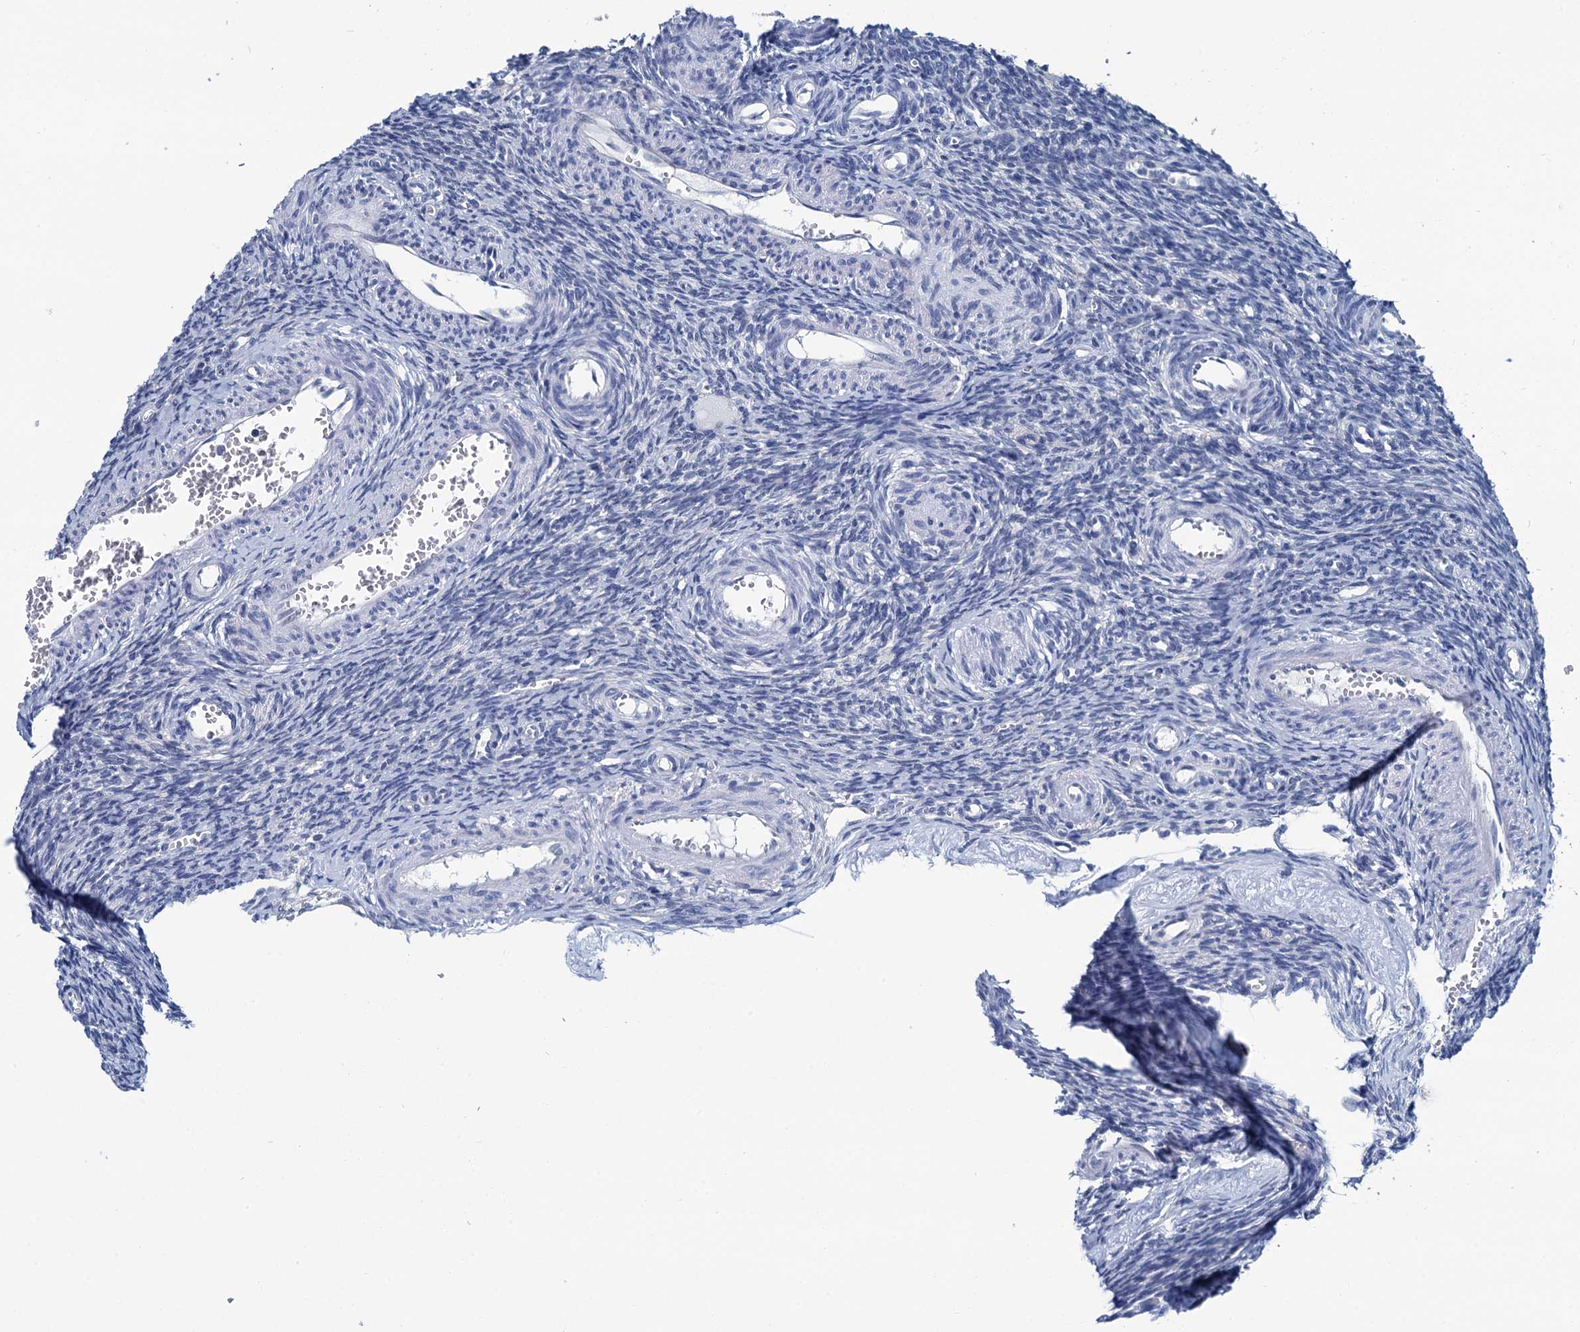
{"staining": {"intensity": "negative", "quantity": "none", "location": "none"}, "tissue": "ovary", "cell_type": "Follicle cells", "image_type": "normal", "snomed": [{"axis": "morphology", "description": "Normal tissue, NOS"}, {"axis": "topography", "description": "Ovary"}], "caption": "IHC micrograph of normal ovary stained for a protein (brown), which shows no positivity in follicle cells. The staining was performed using DAB to visualize the protein expression in brown, while the nuclei were stained in blue with hematoxylin (Magnification: 20x).", "gene": "MIOX", "patient": {"sex": "female", "age": 39}}